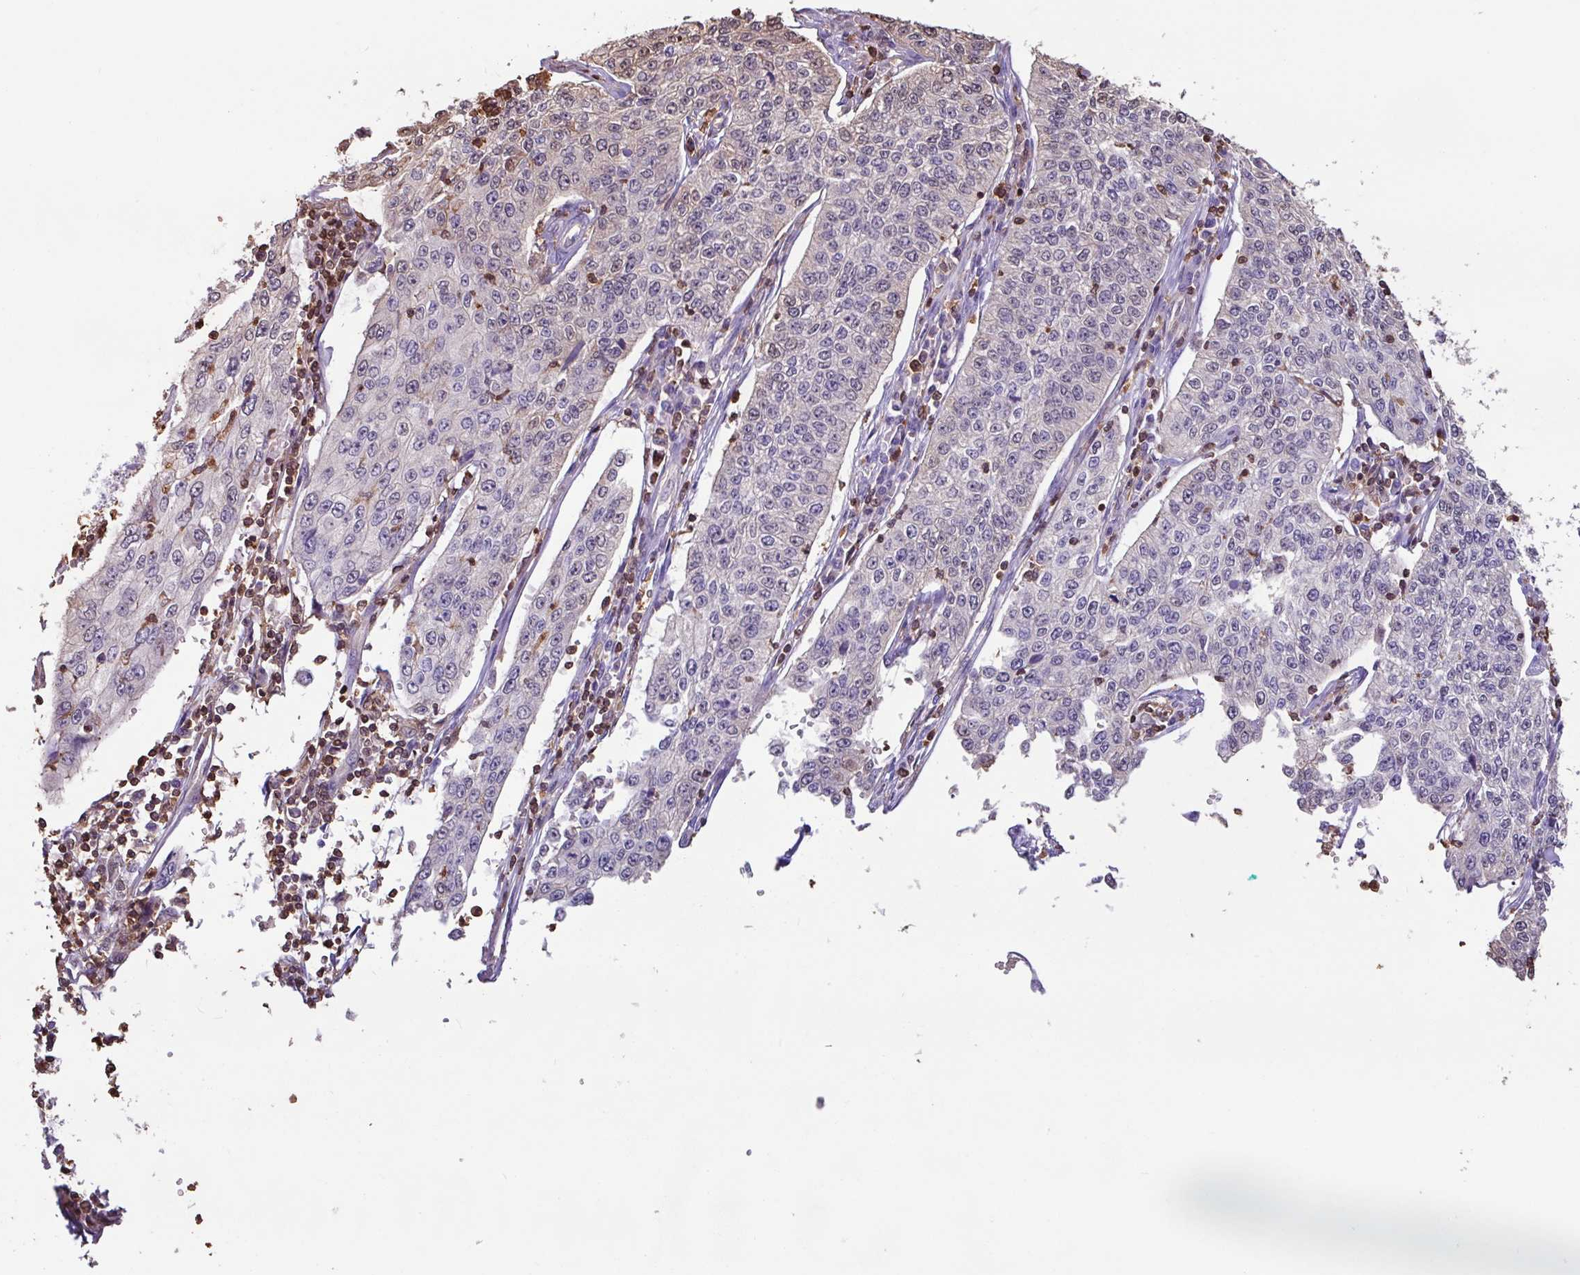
{"staining": {"intensity": "negative", "quantity": "none", "location": "none"}, "tissue": "cervical cancer", "cell_type": "Tumor cells", "image_type": "cancer", "snomed": [{"axis": "morphology", "description": "Squamous cell carcinoma, NOS"}, {"axis": "topography", "description": "Cervix"}], "caption": "Immunohistochemical staining of cervical squamous cell carcinoma exhibits no significant staining in tumor cells.", "gene": "ARHGDIB", "patient": {"sex": "female", "age": 35}}